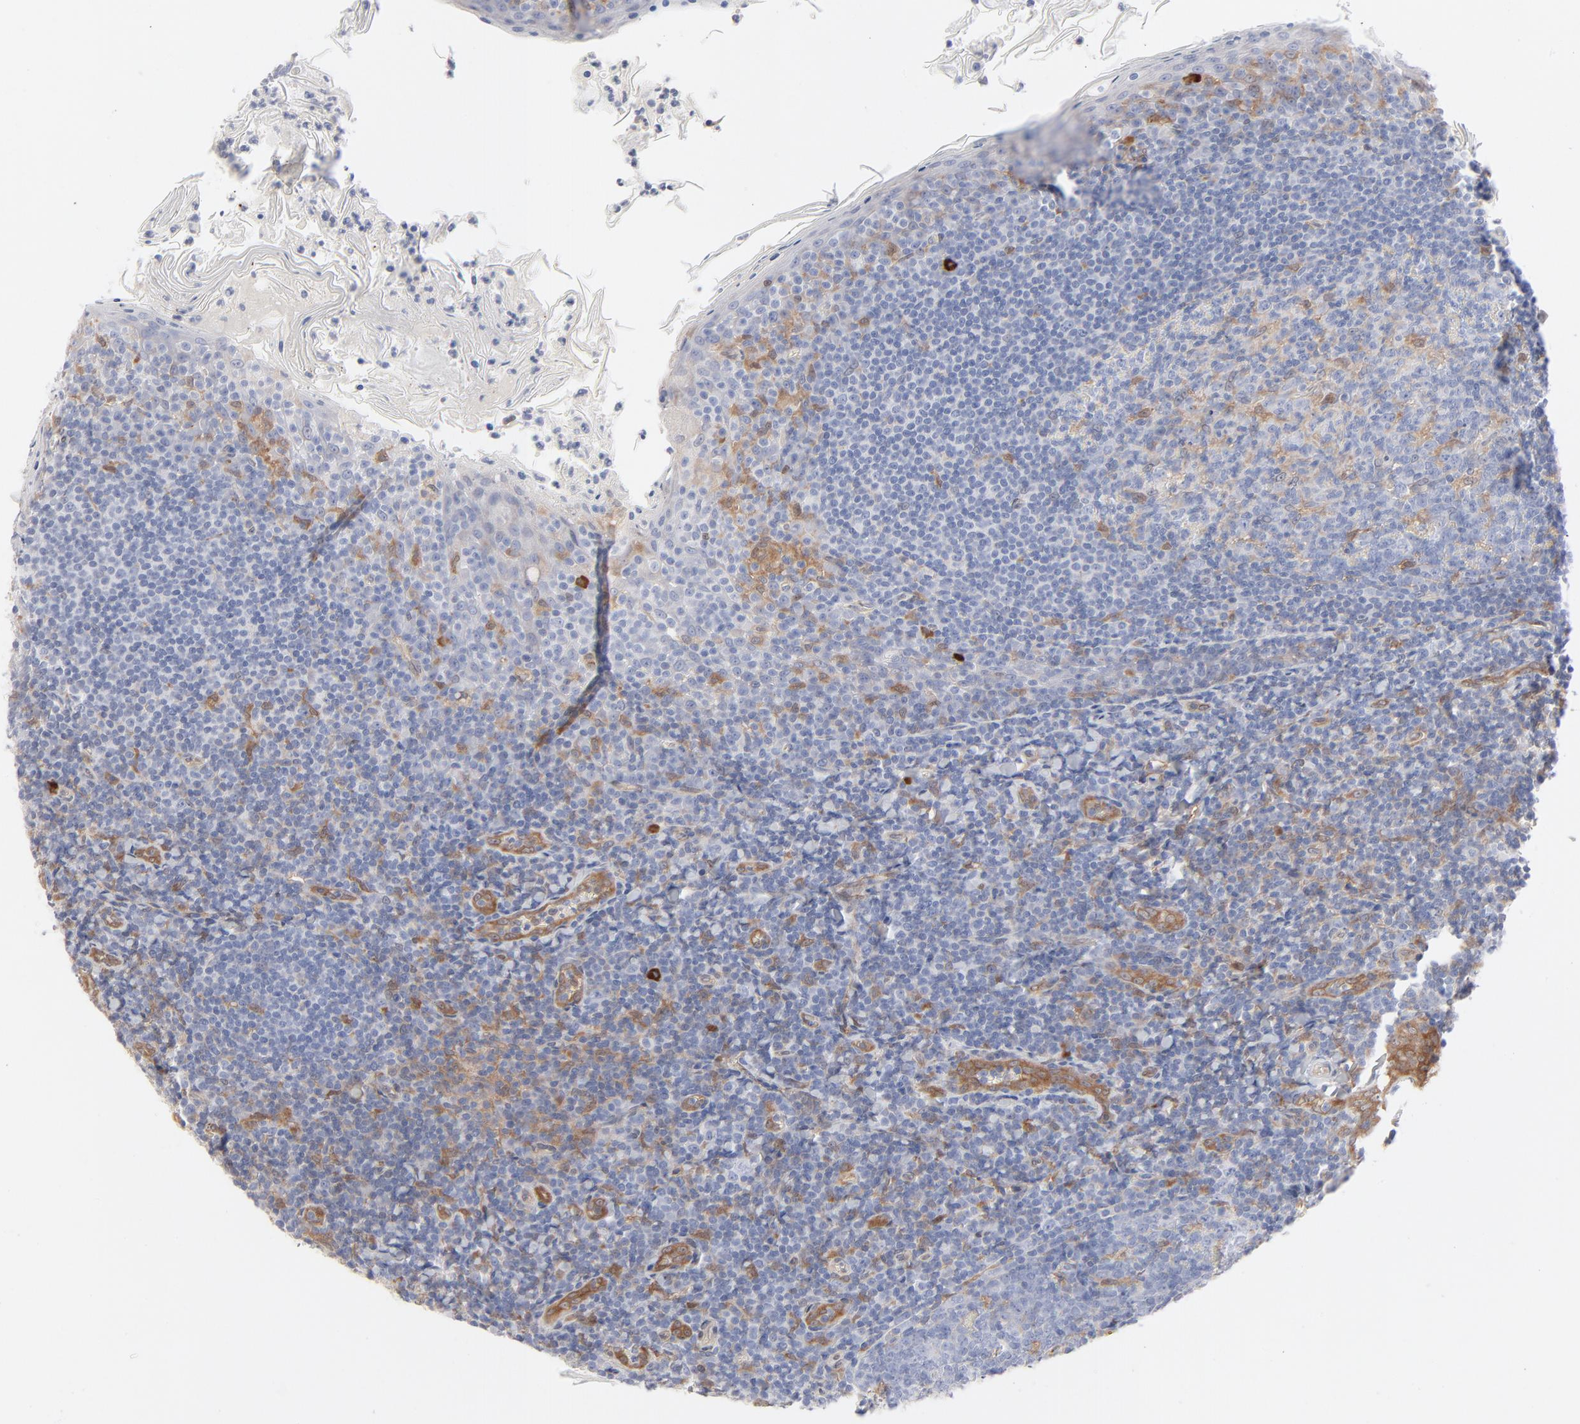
{"staining": {"intensity": "weak", "quantity": "25%-75%", "location": "cytoplasmic/membranous"}, "tissue": "tonsil", "cell_type": "Germinal center cells", "image_type": "normal", "snomed": [{"axis": "morphology", "description": "Normal tissue, NOS"}, {"axis": "topography", "description": "Tonsil"}], "caption": "Immunohistochemistry (IHC) of benign tonsil displays low levels of weak cytoplasmic/membranous staining in about 25%-75% of germinal center cells.", "gene": "ARRB1", "patient": {"sex": "male", "age": 31}}